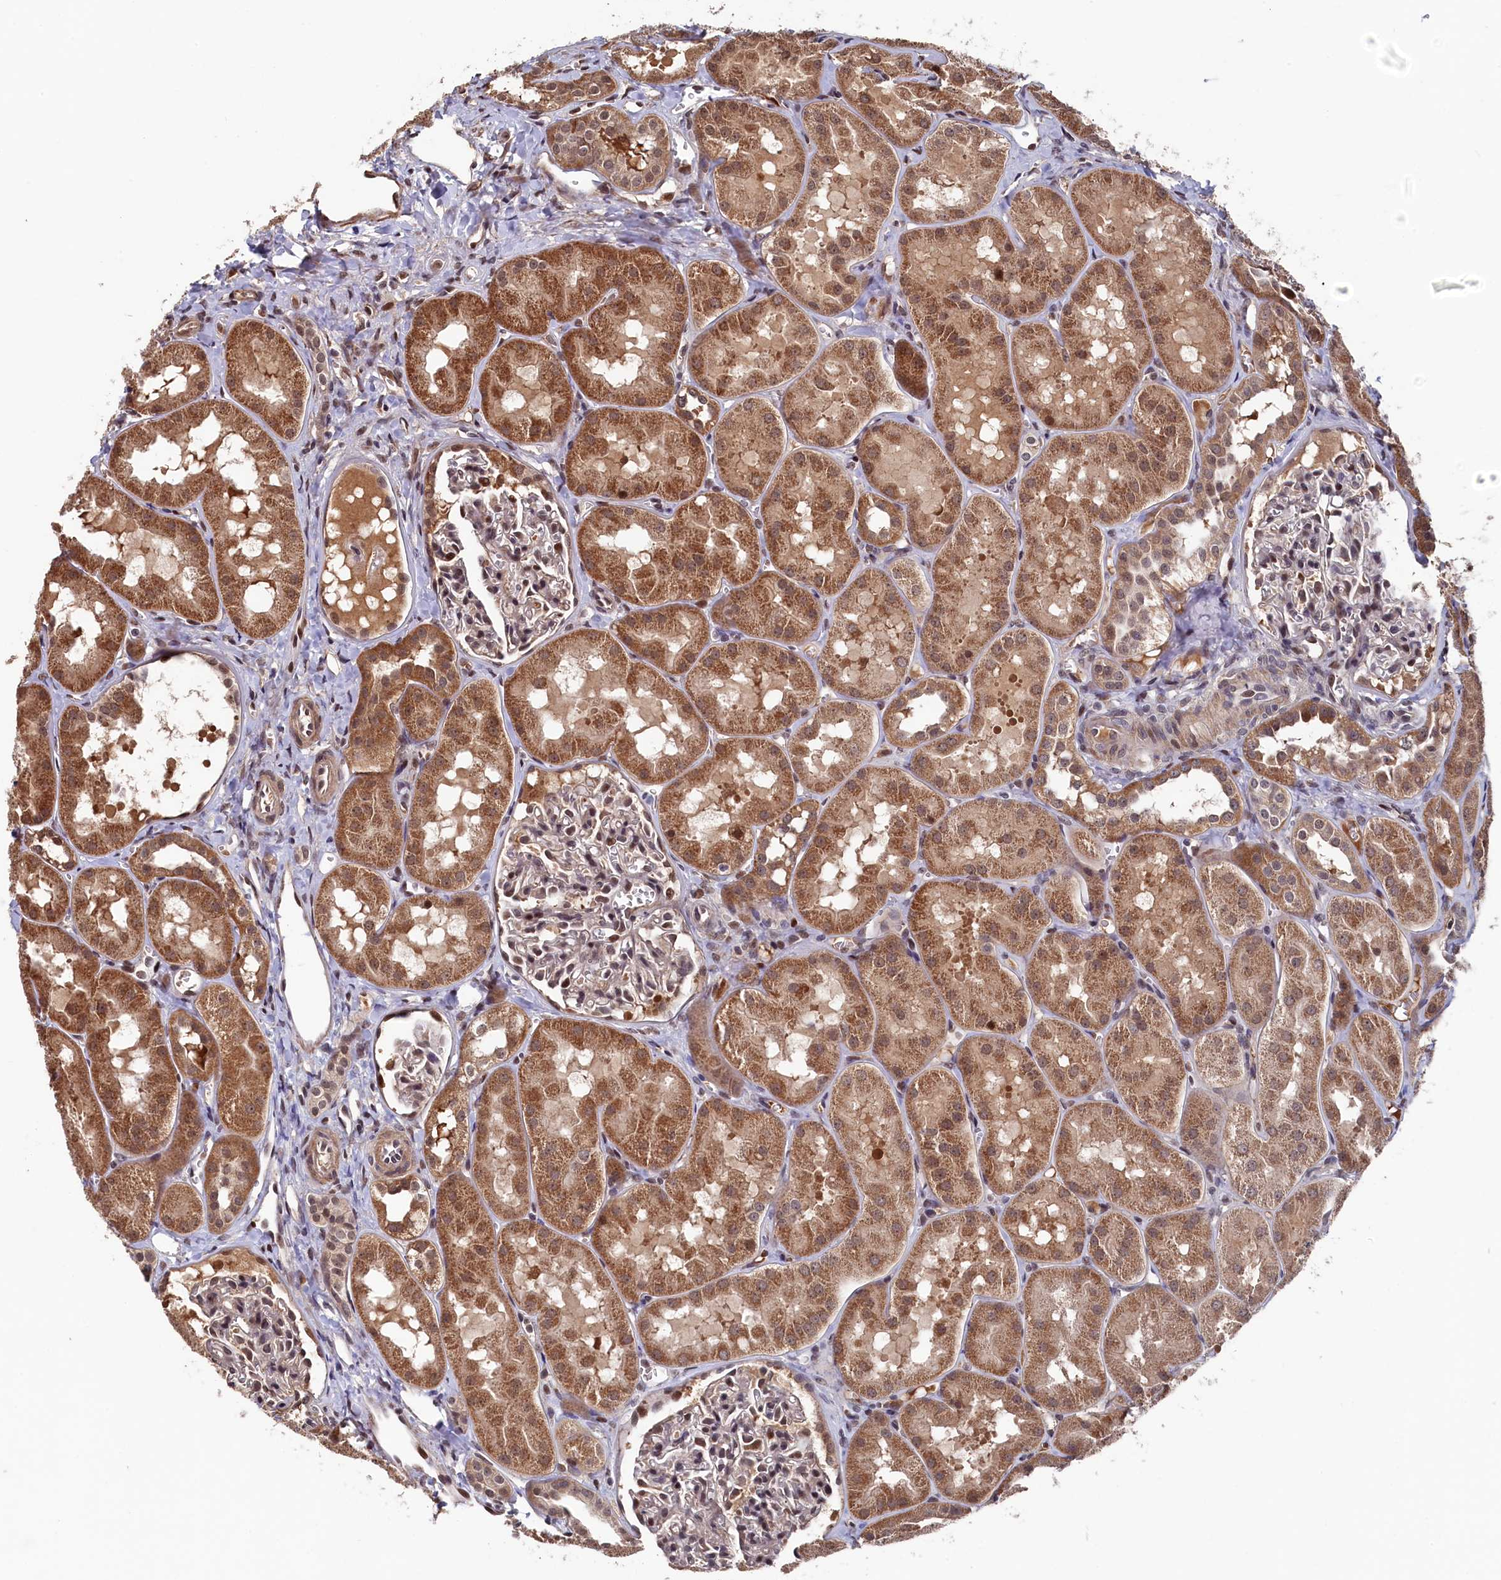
{"staining": {"intensity": "moderate", "quantity": "25%-75%", "location": "cytoplasmic/membranous,nuclear"}, "tissue": "kidney", "cell_type": "Cells in glomeruli", "image_type": "normal", "snomed": [{"axis": "morphology", "description": "Normal tissue, NOS"}, {"axis": "topography", "description": "Kidney"}, {"axis": "topography", "description": "Urinary bladder"}], "caption": "DAB (3,3'-diaminobenzidine) immunohistochemical staining of normal human kidney shows moderate cytoplasmic/membranous,nuclear protein staining in approximately 25%-75% of cells in glomeruli.", "gene": "CLPX", "patient": {"sex": "male", "age": 16}}